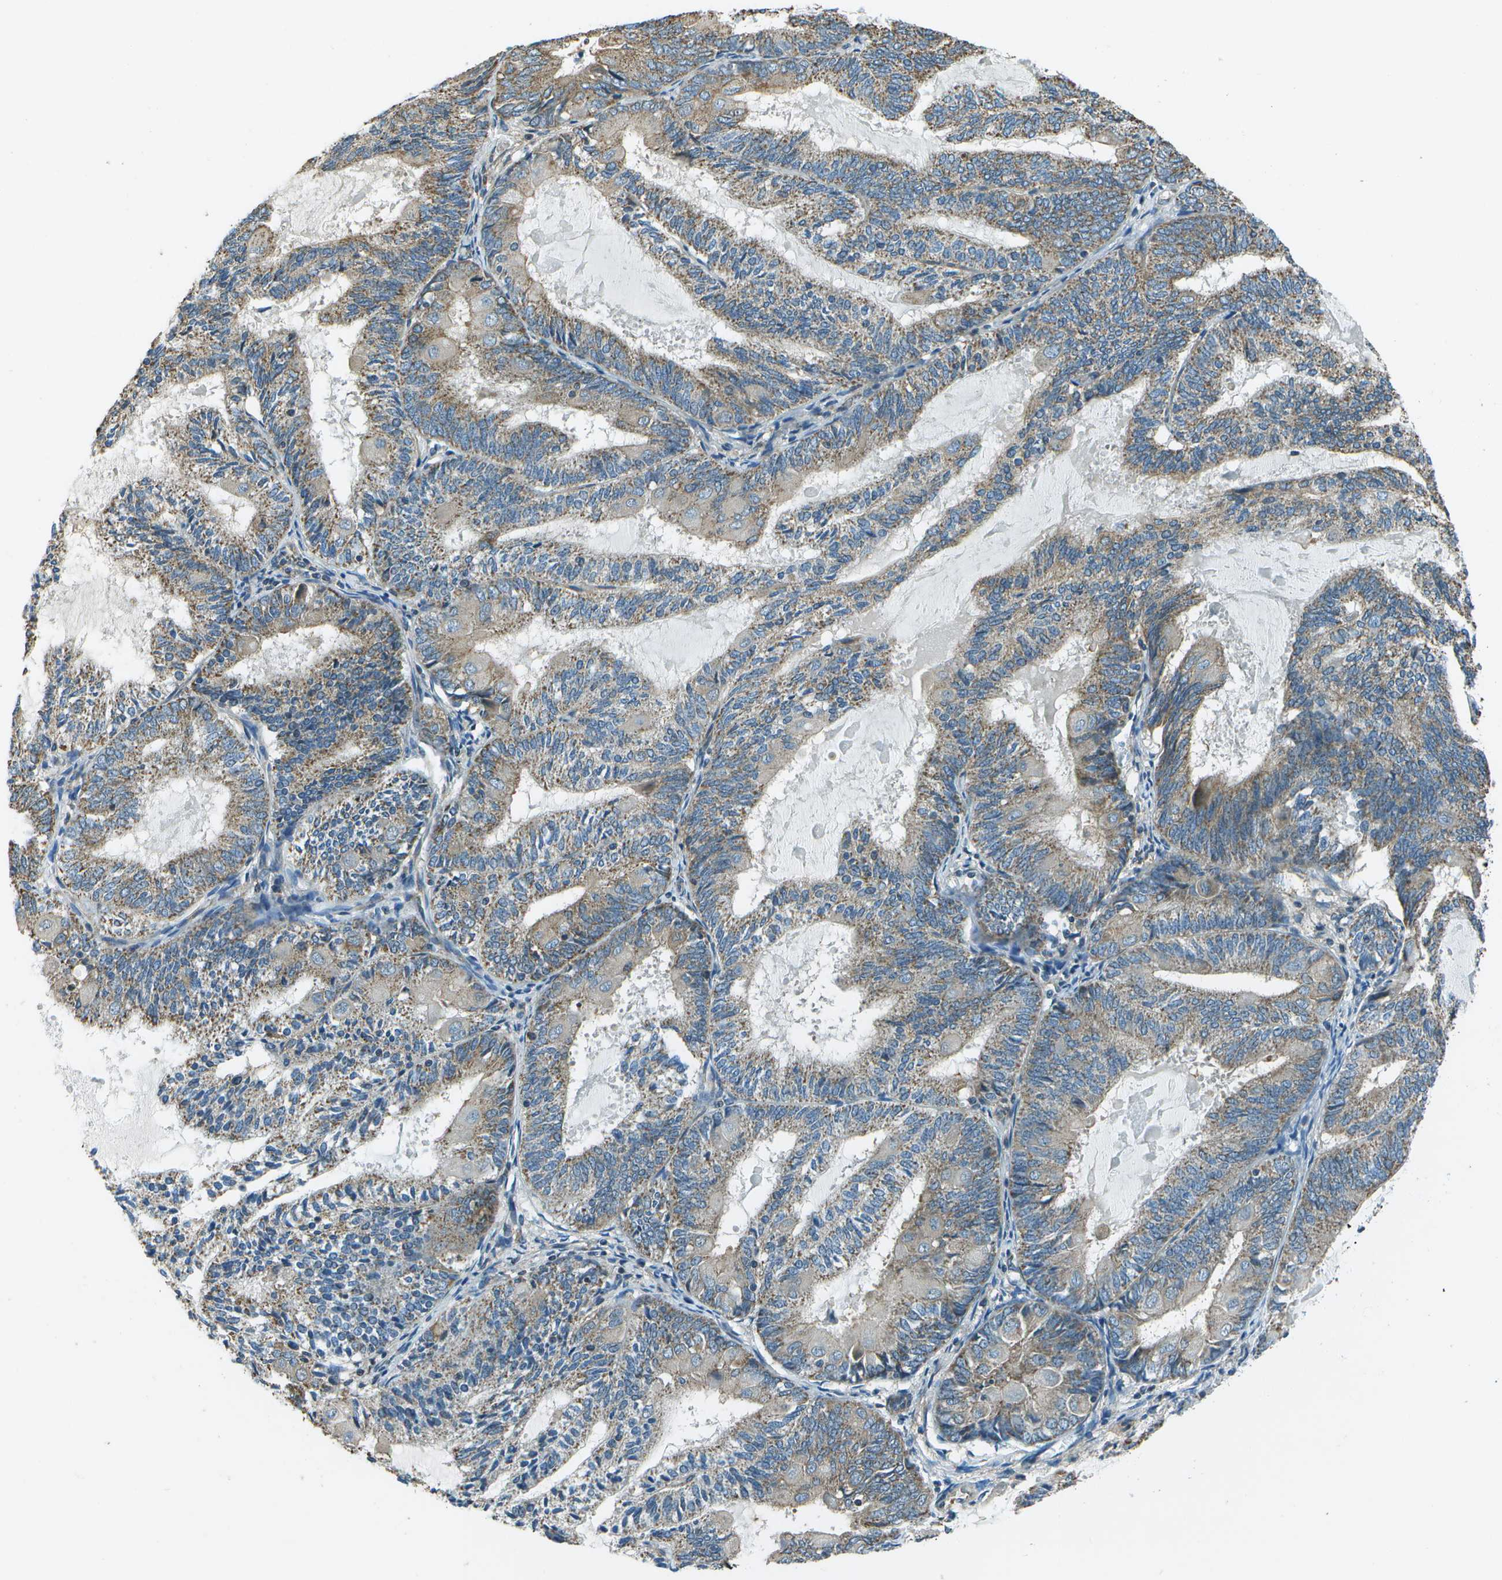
{"staining": {"intensity": "moderate", "quantity": ">75%", "location": "cytoplasmic/membranous"}, "tissue": "endometrial cancer", "cell_type": "Tumor cells", "image_type": "cancer", "snomed": [{"axis": "morphology", "description": "Adenocarcinoma, NOS"}, {"axis": "topography", "description": "Endometrium"}], "caption": "Protein staining exhibits moderate cytoplasmic/membranous positivity in approximately >75% of tumor cells in endometrial adenocarcinoma.", "gene": "TMEM51", "patient": {"sex": "female", "age": 81}}